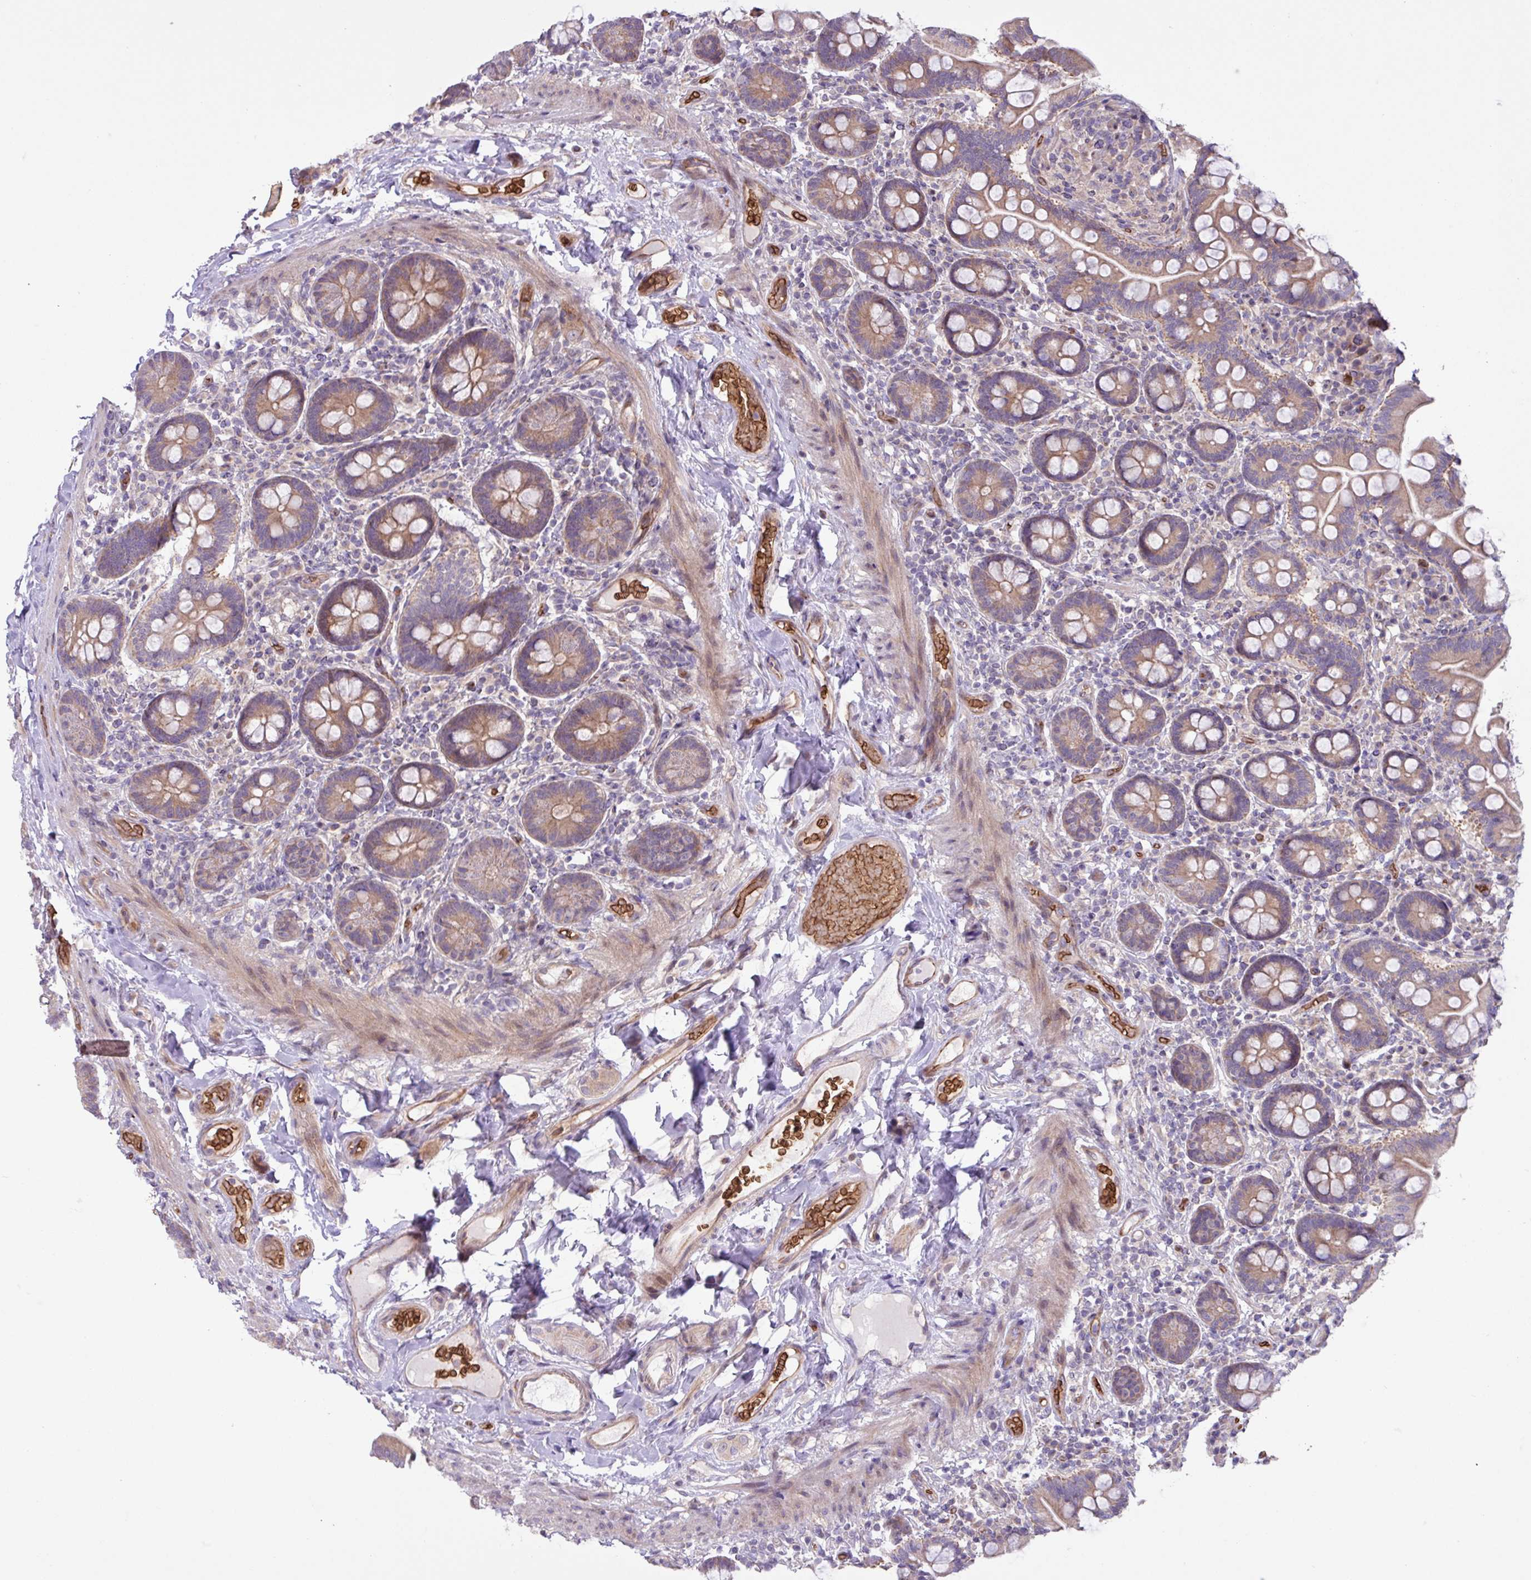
{"staining": {"intensity": "moderate", "quantity": ">75%", "location": "cytoplasmic/membranous"}, "tissue": "small intestine", "cell_type": "Glandular cells", "image_type": "normal", "snomed": [{"axis": "morphology", "description": "Normal tissue, NOS"}, {"axis": "topography", "description": "Small intestine"}], "caption": "Moderate cytoplasmic/membranous staining for a protein is identified in approximately >75% of glandular cells of benign small intestine using immunohistochemistry.", "gene": "RAD21L1", "patient": {"sex": "female", "age": 64}}